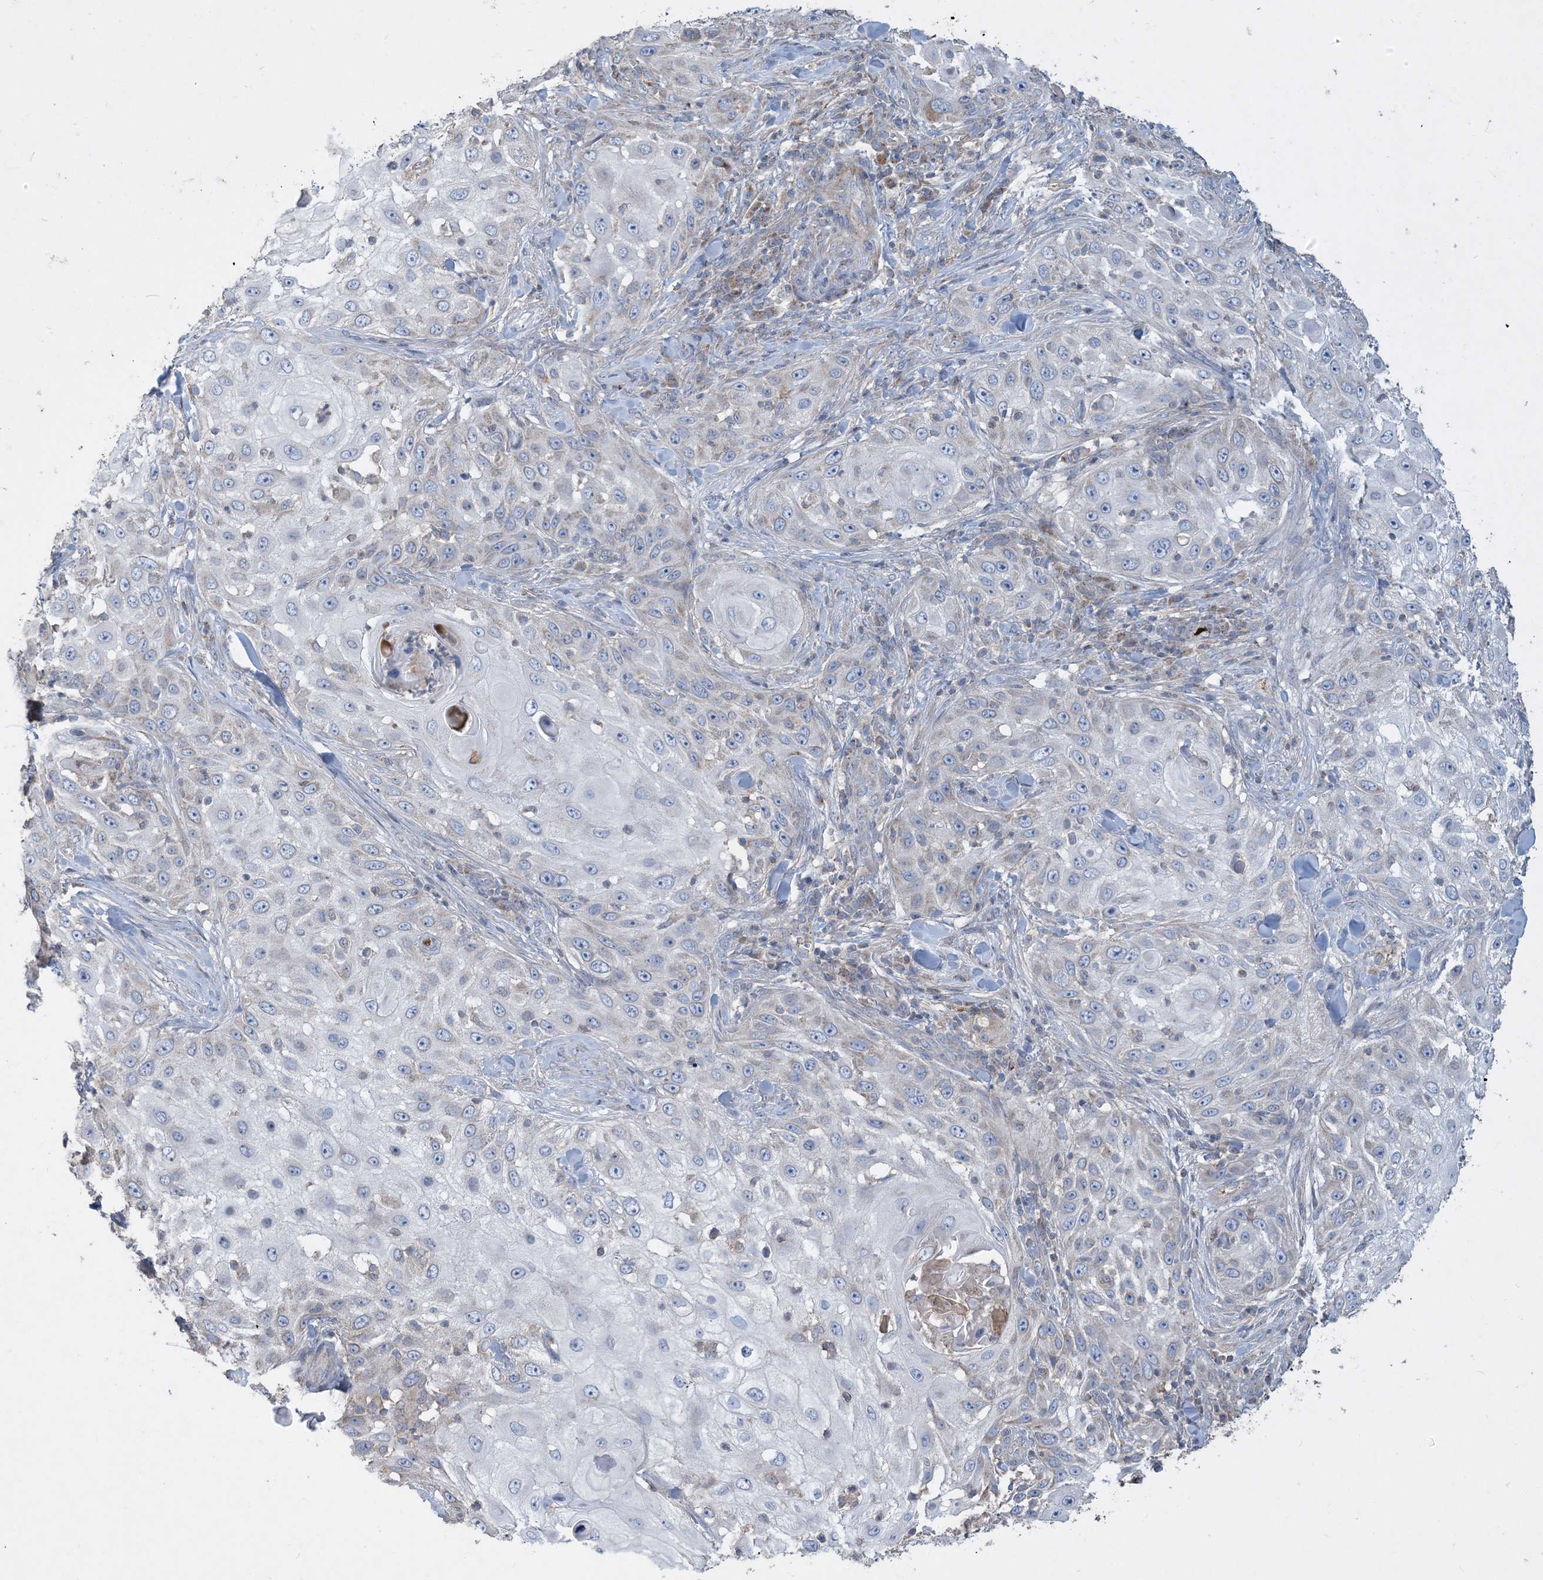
{"staining": {"intensity": "negative", "quantity": "none", "location": "none"}, "tissue": "skin cancer", "cell_type": "Tumor cells", "image_type": "cancer", "snomed": [{"axis": "morphology", "description": "Squamous cell carcinoma, NOS"}, {"axis": "topography", "description": "Skin"}], "caption": "High magnification brightfield microscopy of skin cancer stained with DAB (3,3'-diaminobenzidine) (brown) and counterstained with hematoxylin (blue): tumor cells show no significant positivity.", "gene": "ECHDC1", "patient": {"sex": "female", "age": 44}}